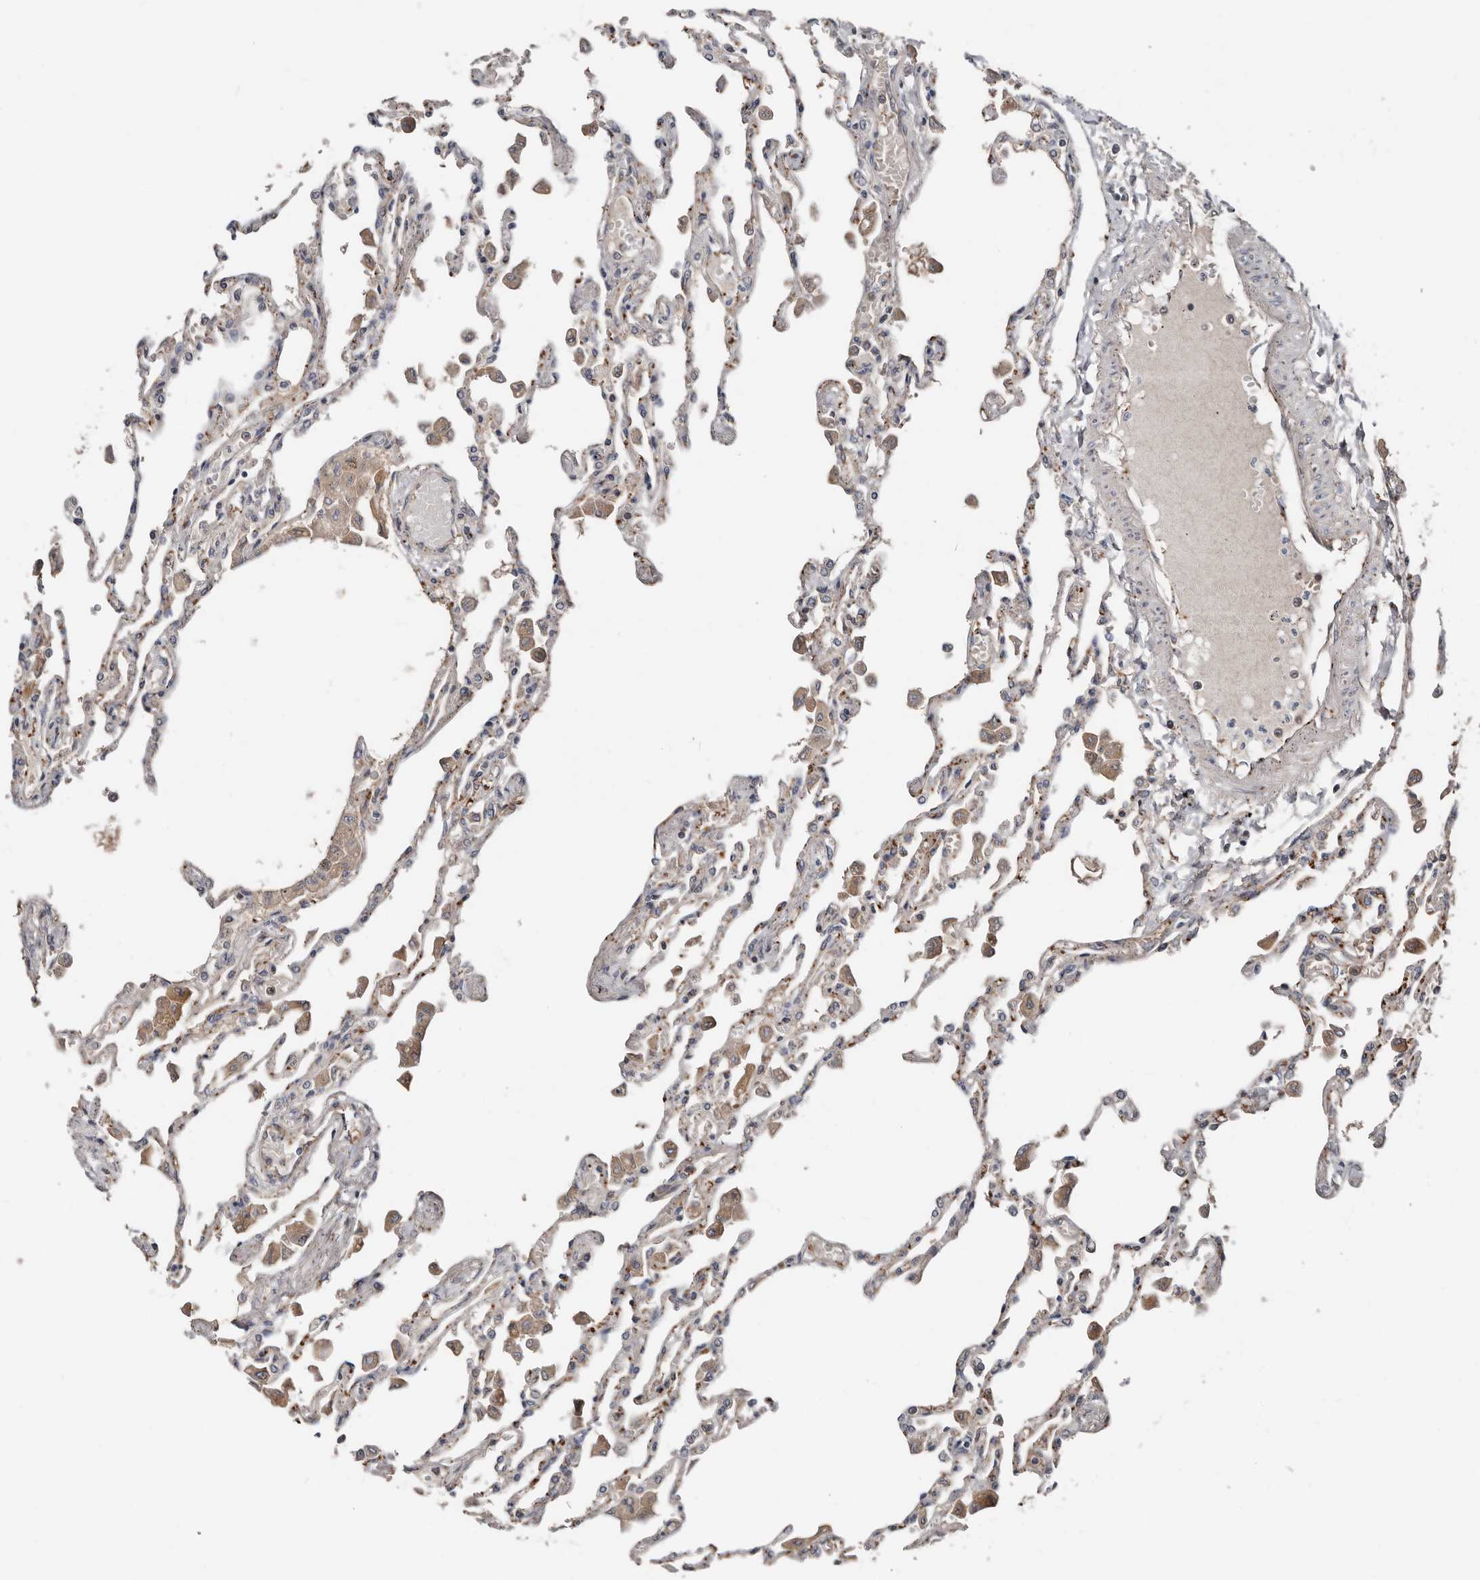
{"staining": {"intensity": "weak", "quantity": "25%-75%", "location": "cytoplasmic/membranous"}, "tissue": "lung", "cell_type": "Alveolar cells", "image_type": "normal", "snomed": [{"axis": "morphology", "description": "Normal tissue, NOS"}, {"axis": "topography", "description": "Bronchus"}, {"axis": "topography", "description": "Lung"}], "caption": "This micrograph shows immunohistochemistry staining of normal lung, with low weak cytoplasmic/membranous positivity in approximately 25%-75% of alveolar cells.", "gene": "COG1", "patient": {"sex": "female", "age": 49}}